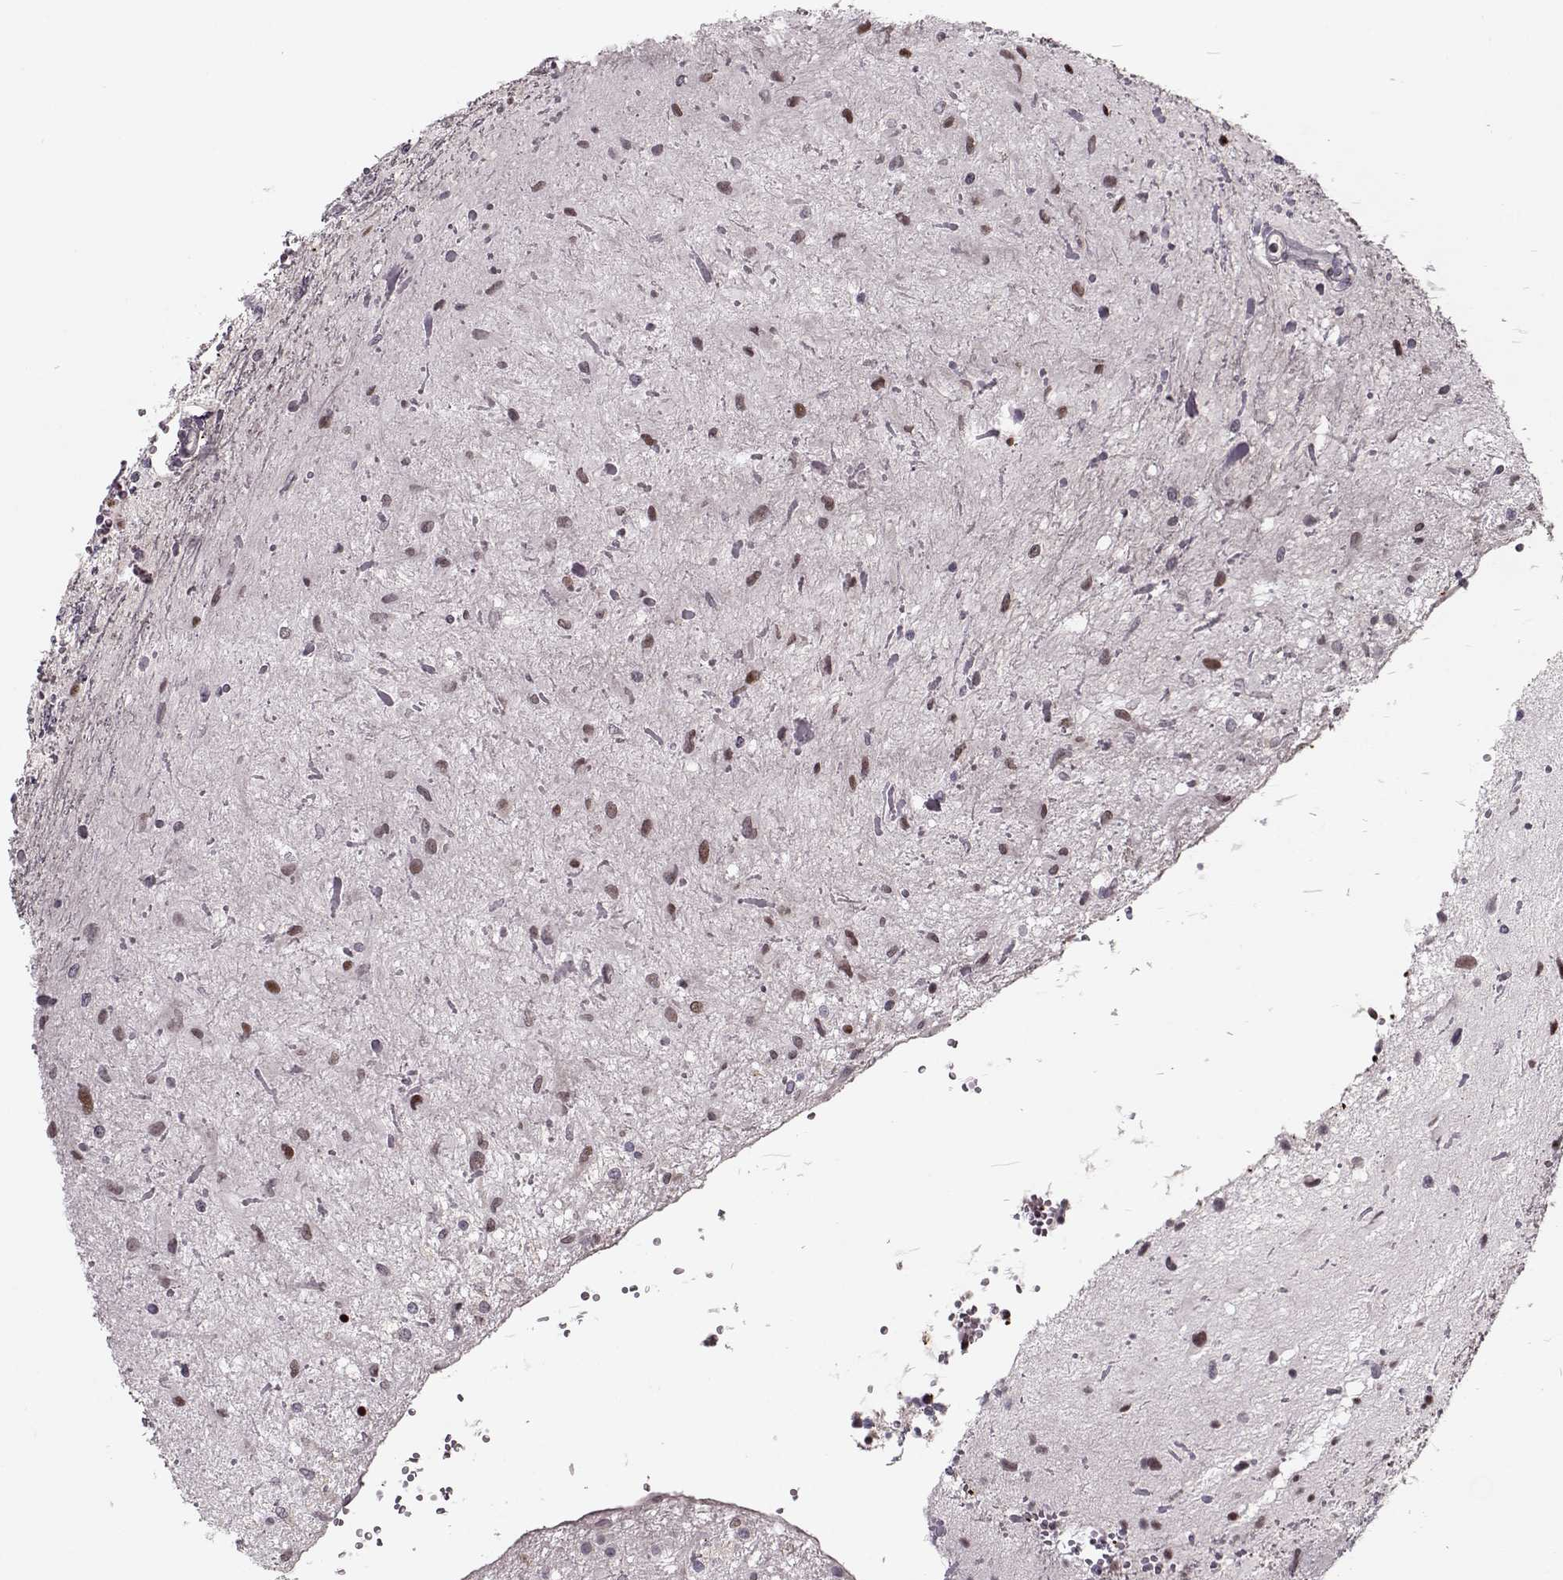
{"staining": {"intensity": "negative", "quantity": "none", "location": "none"}, "tissue": "glioma", "cell_type": "Tumor cells", "image_type": "cancer", "snomed": [{"axis": "morphology", "description": "Glioma, malignant, Low grade"}, {"axis": "topography", "description": "Cerebellum"}], "caption": "Glioma was stained to show a protein in brown. There is no significant positivity in tumor cells.", "gene": "DNAI3", "patient": {"sex": "female", "age": 14}}